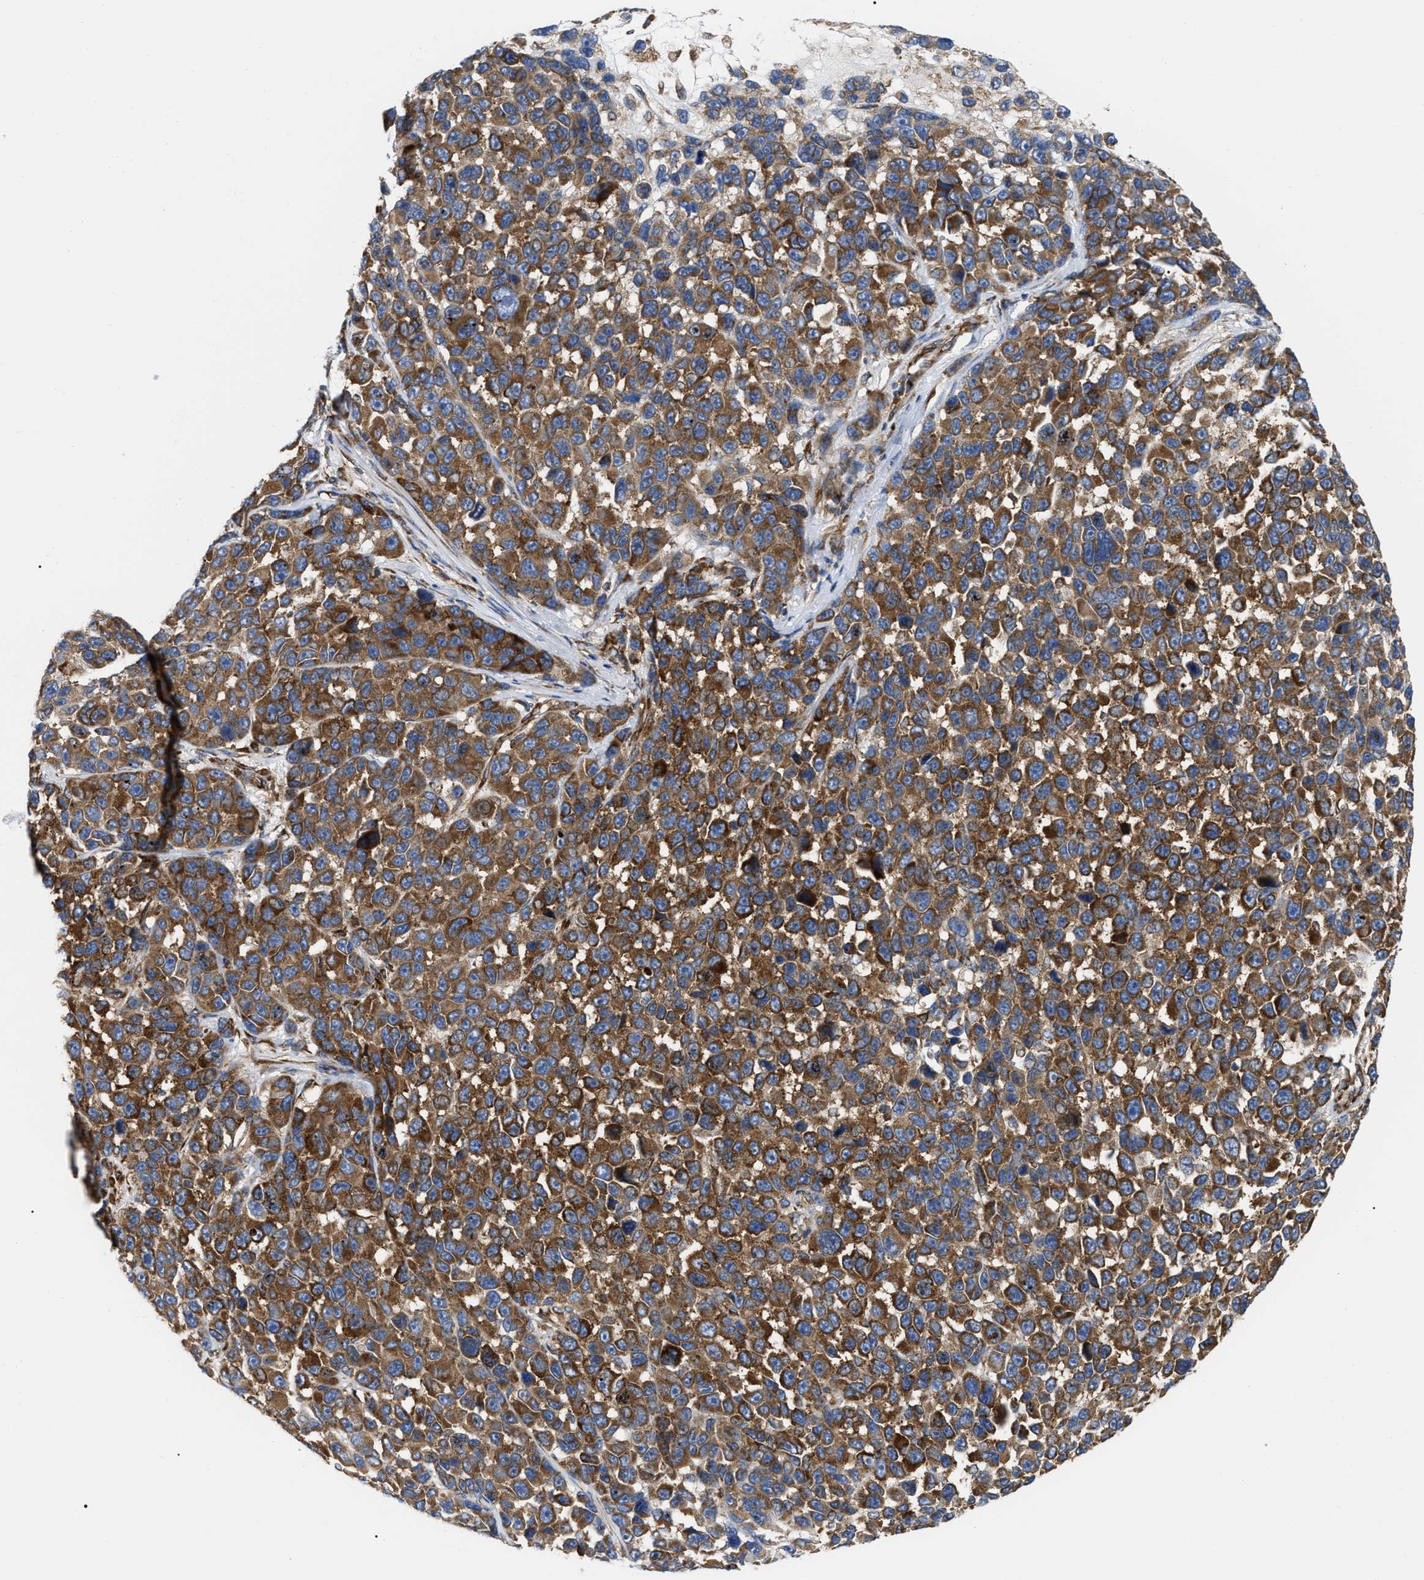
{"staining": {"intensity": "strong", "quantity": ">75%", "location": "cytoplasmic/membranous"}, "tissue": "melanoma", "cell_type": "Tumor cells", "image_type": "cancer", "snomed": [{"axis": "morphology", "description": "Malignant melanoma, NOS"}, {"axis": "topography", "description": "Skin"}], "caption": "Immunohistochemical staining of melanoma demonstrates high levels of strong cytoplasmic/membranous expression in approximately >75% of tumor cells. Nuclei are stained in blue.", "gene": "FAM120A", "patient": {"sex": "male", "age": 53}}